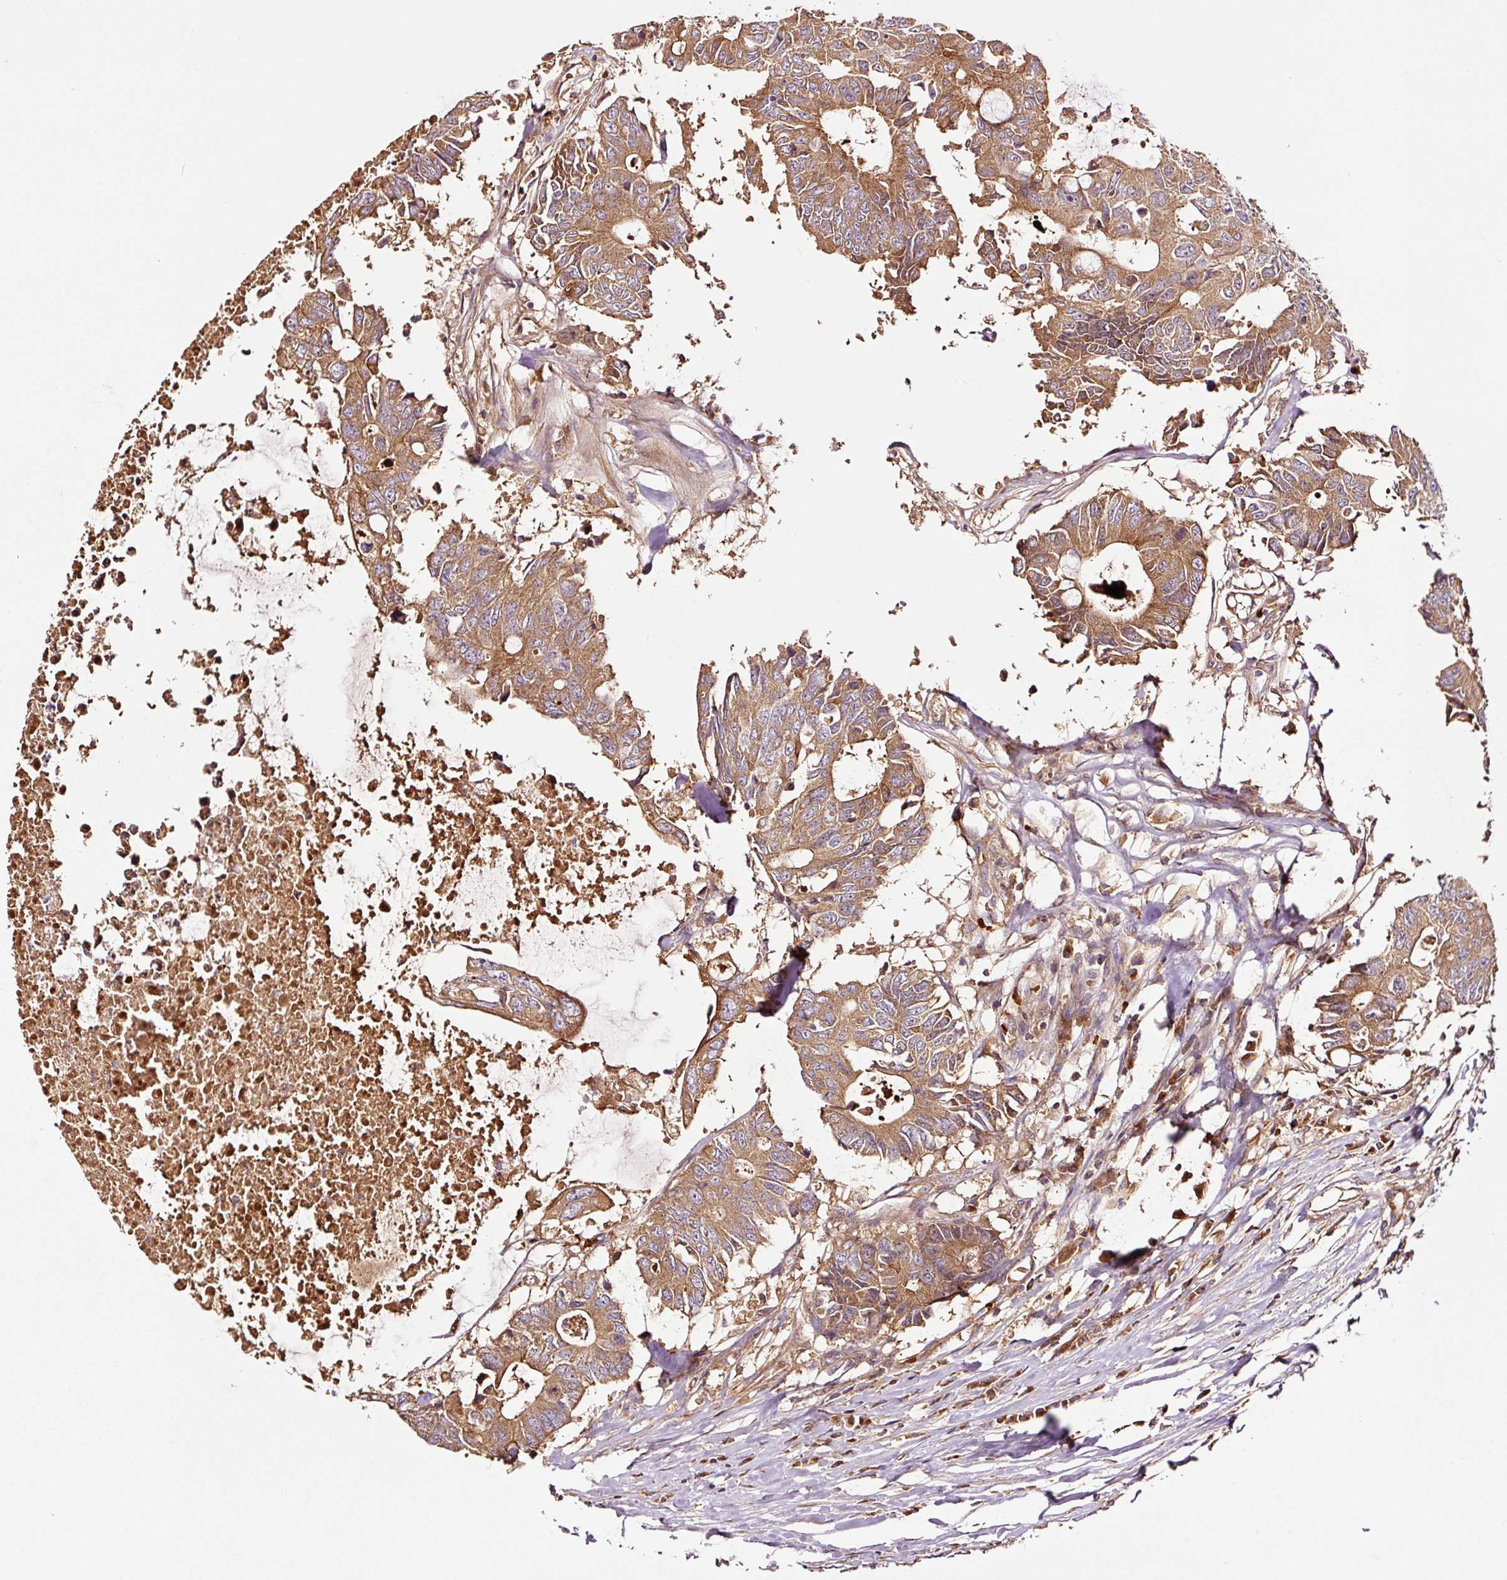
{"staining": {"intensity": "moderate", "quantity": ">75%", "location": "cytoplasmic/membranous"}, "tissue": "colorectal cancer", "cell_type": "Tumor cells", "image_type": "cancer", "snomed": [{"axis": "morphology", "description": "Adenocarcinoma, NOS"}, {"axis": "topography", "description": "Colon"}], "caption": "Adenocarcinoma (colorectal) stained for a protein exhibits moderate cytoplasmic/membranous positivity in tumor cells.", "gene": "PGLYRP2", "patient": {"sex": "male", "age": 71}}